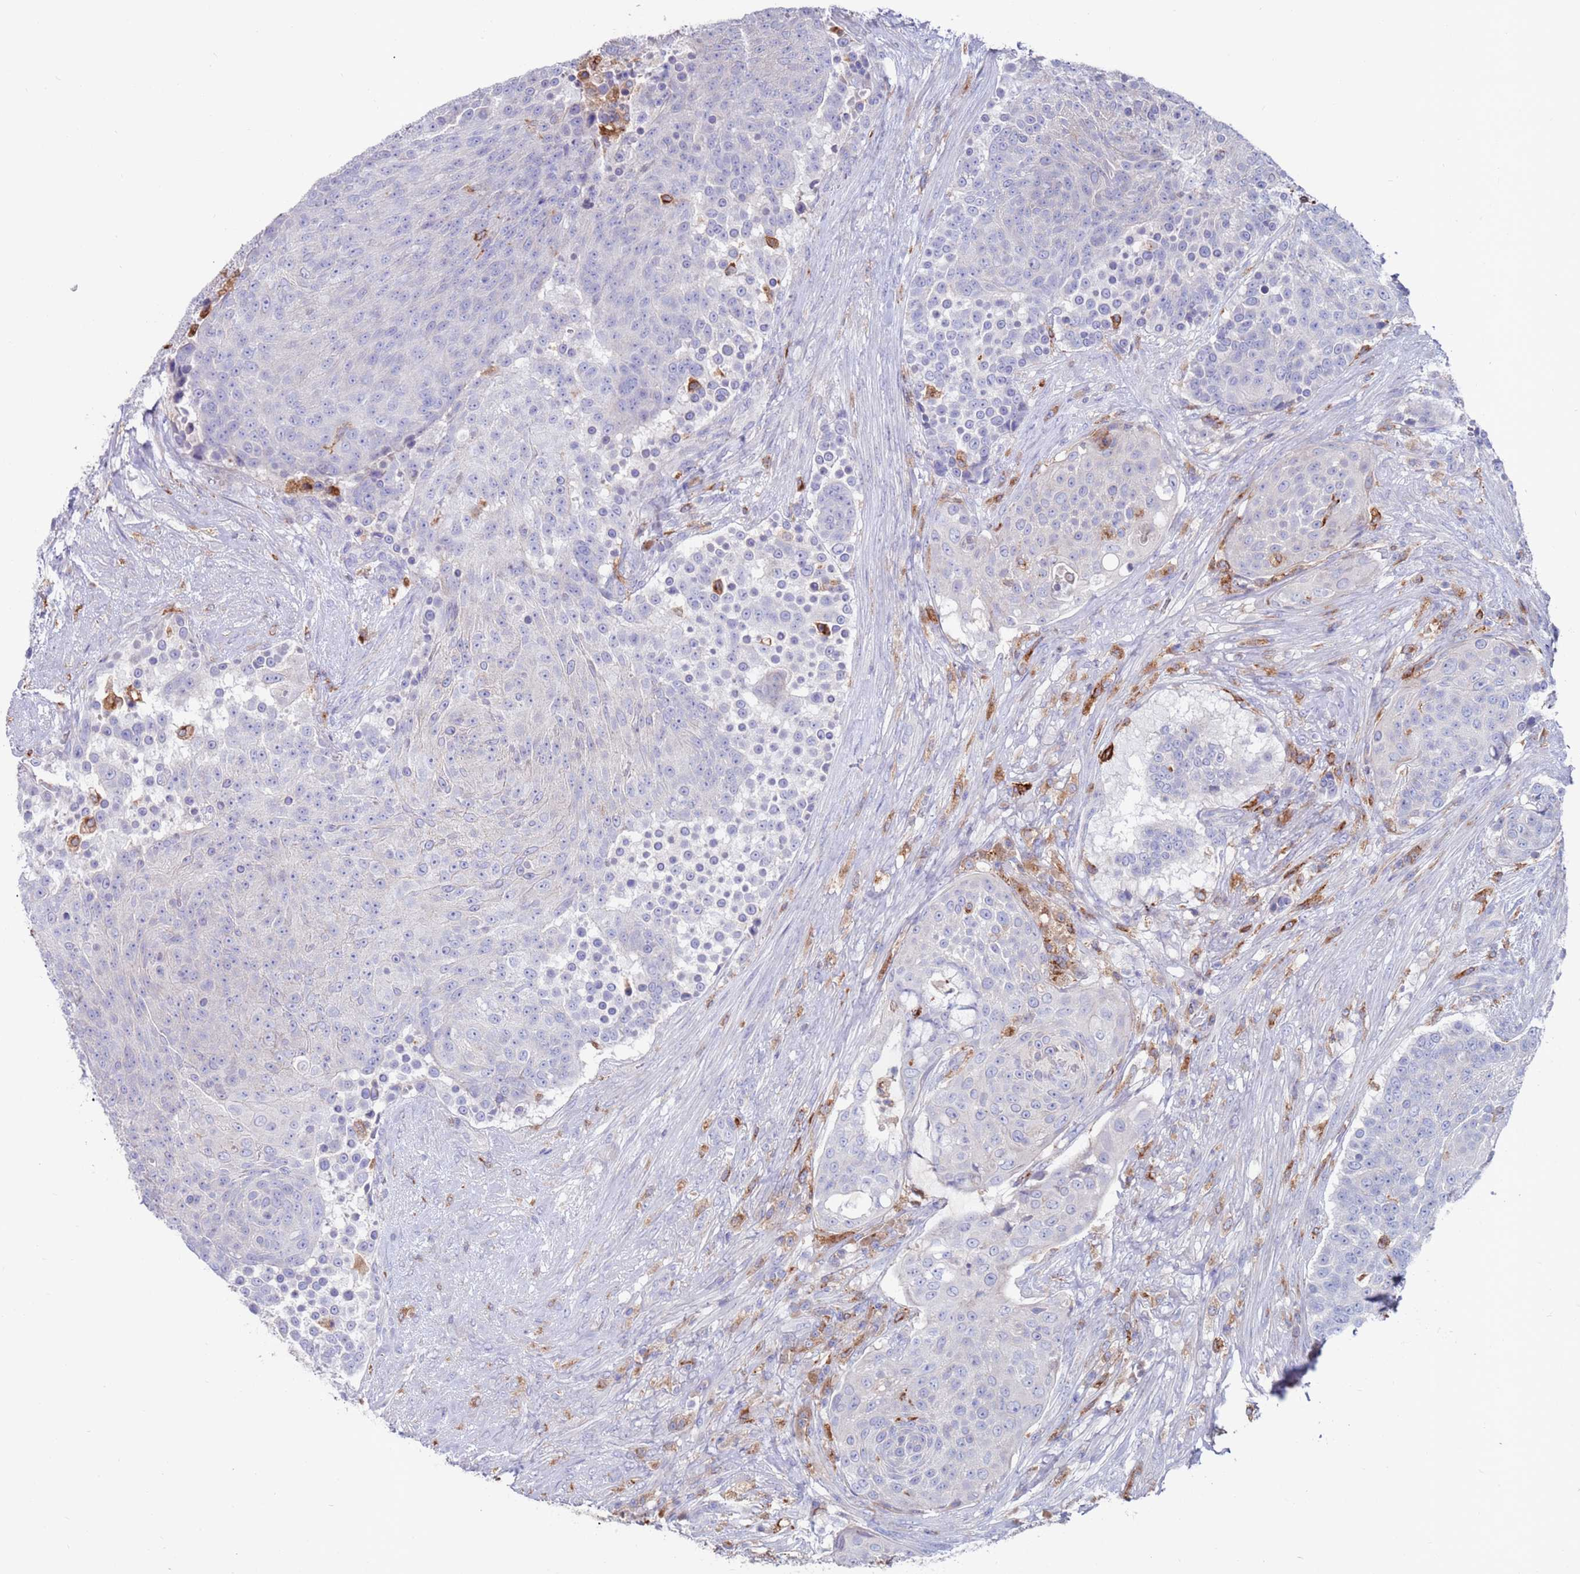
{"staining": {"intensity": "negative", "quantity": "none", "location": "none"}, "tissue": "urothelial cancer", "cell_type": "Tumor cells", "image_type": "cancer", "snomed": [{"axis": "morphology", "description": "Urothelial carcinoma, High grade"}, {"axis": "topography", "description": "Urinary bladder"}], "caption": "High-grade urothelial carcinoma was stained to show a protein in brown. There is no significant expression in tumor cells. (DAB (3,3'-diaminobenzidine) IHC visualized using brightfield microscopy, high magnification).", "gene": "GREB1L", "patient": {"sex": "female", "age": 63}}